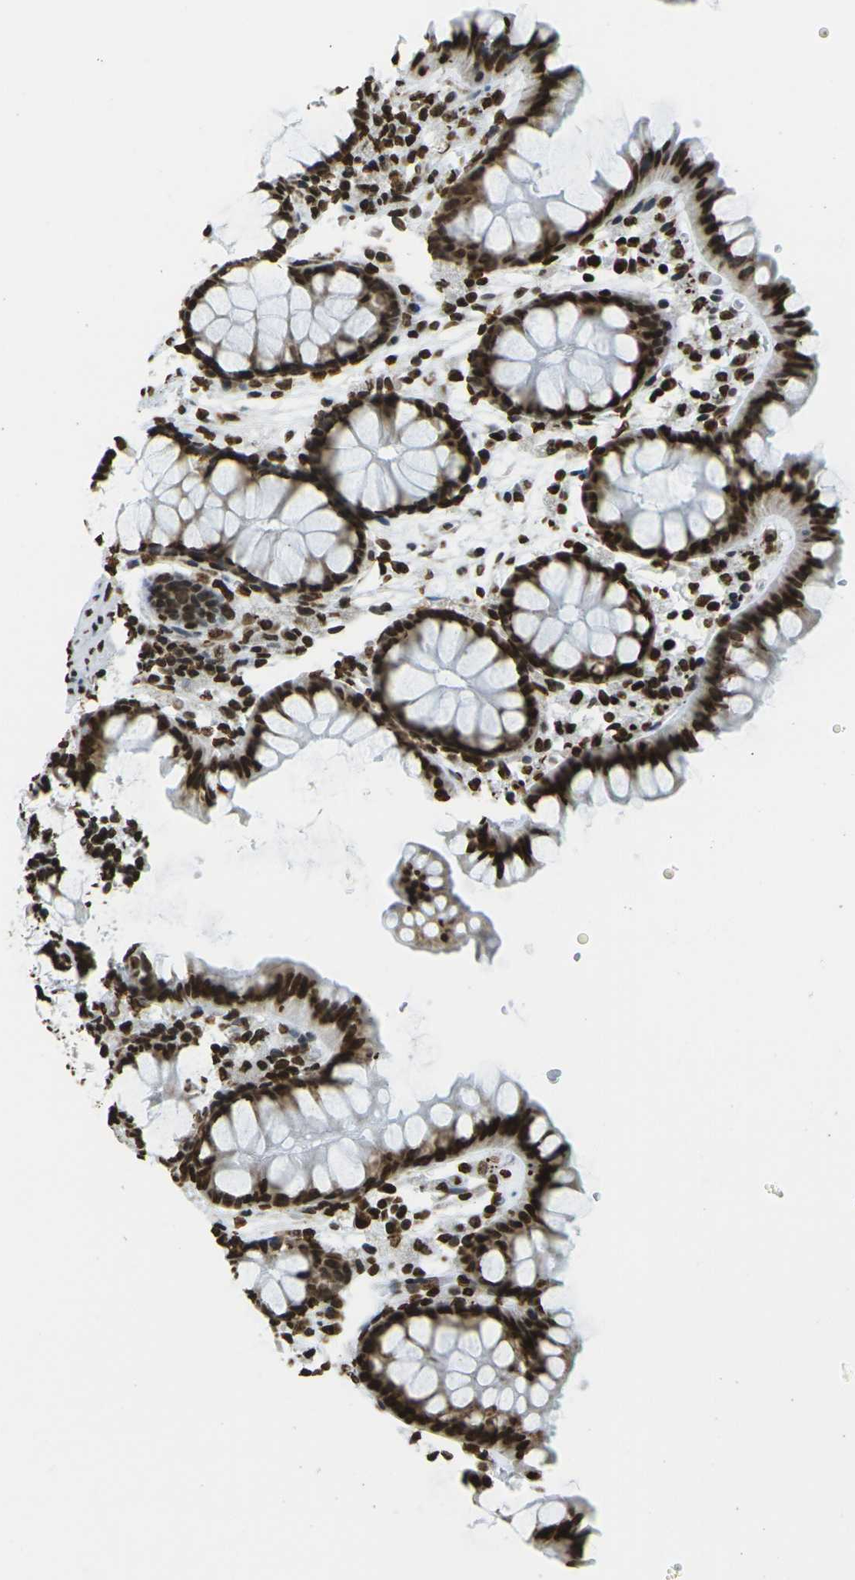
{"staining": {"intensity": "strong", "quantity": ">75%", "location": "nuclear"}, "tissue": "colon", "cell_type": "Endothelial cells", "image_type": "normal", "snomed": [{"axis": "morphology", "description": "Normal tissue, NOS"}, {"axis": "topography", "description": "Colon"}], "caption": "Protein staining of unremarkable colon demonstrates strong nuclear staining in approximately >75% of endothelial cells. The staining was performed using DAB, with brown indicating positive protein expression. Nuclei are stained blue with hematoxylin.", "gene": "H1", "patient": {"sex": "female", "age": 55}}